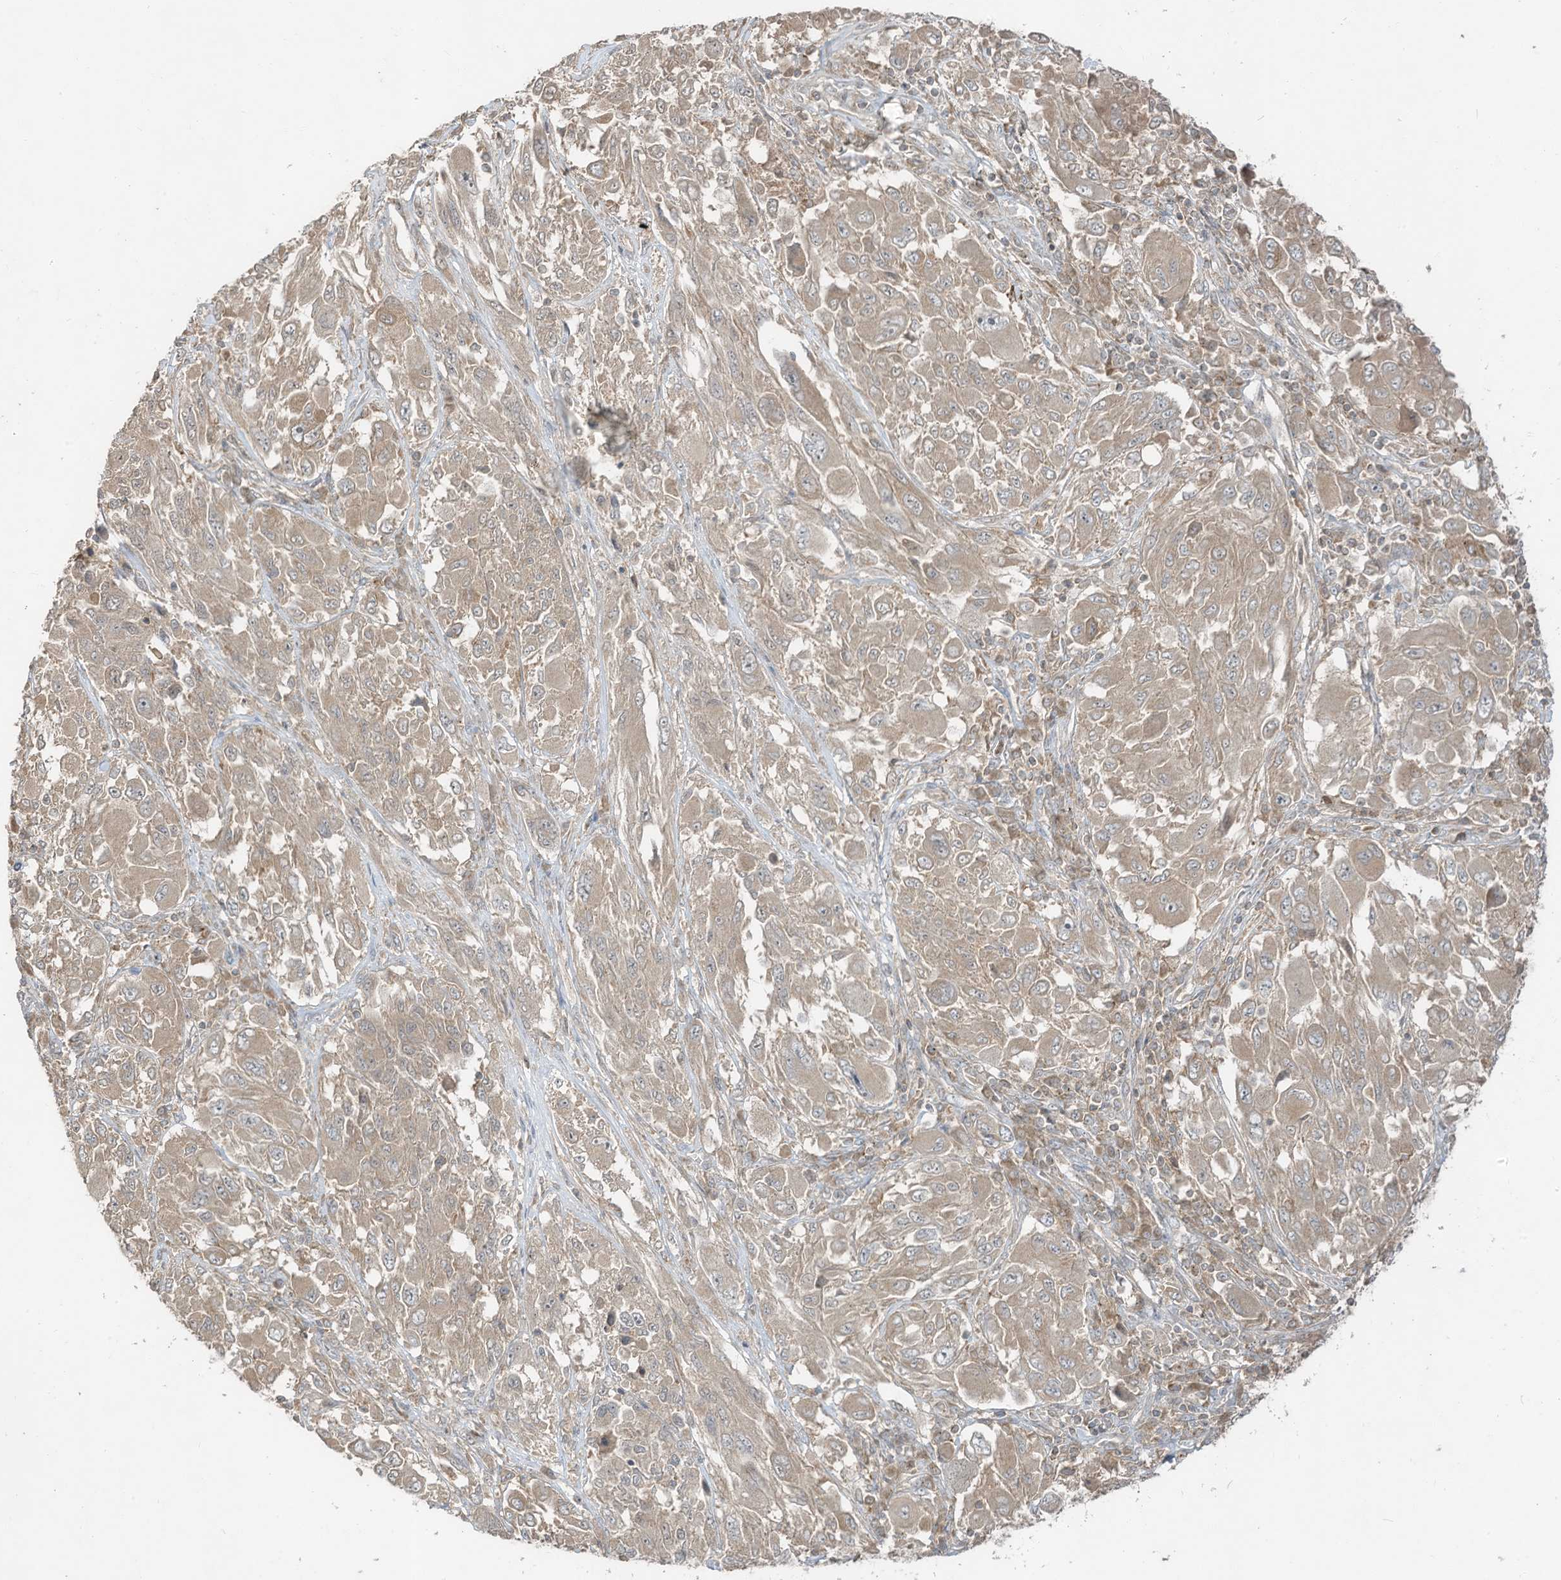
{"staining": {"intensity": "weak", "quantity": ">75%", "location": "cytoplasmic/membranous"}, "tissue": "melanoma", "cell_type": "Tumor cells", "image_type": "cancer", "snomed": [{"axis": "morphology", "description": "Malignant melanoma, NOS"}, {"axis": "topography", "description": "Skin"}], "caption": "An image of melanoma stained for a protein shows weak cytoplasmic/membranous brown staining in tumor cells. The staining was performed using DAB (3,3'-diaminobenzidine) to visualize the protein expression in brown, while the nuclei were stained in blue with hematoxylin (Magnification: 20x).", "gene": "LDAH", "patient": {"sex": "female", "age": 91}}